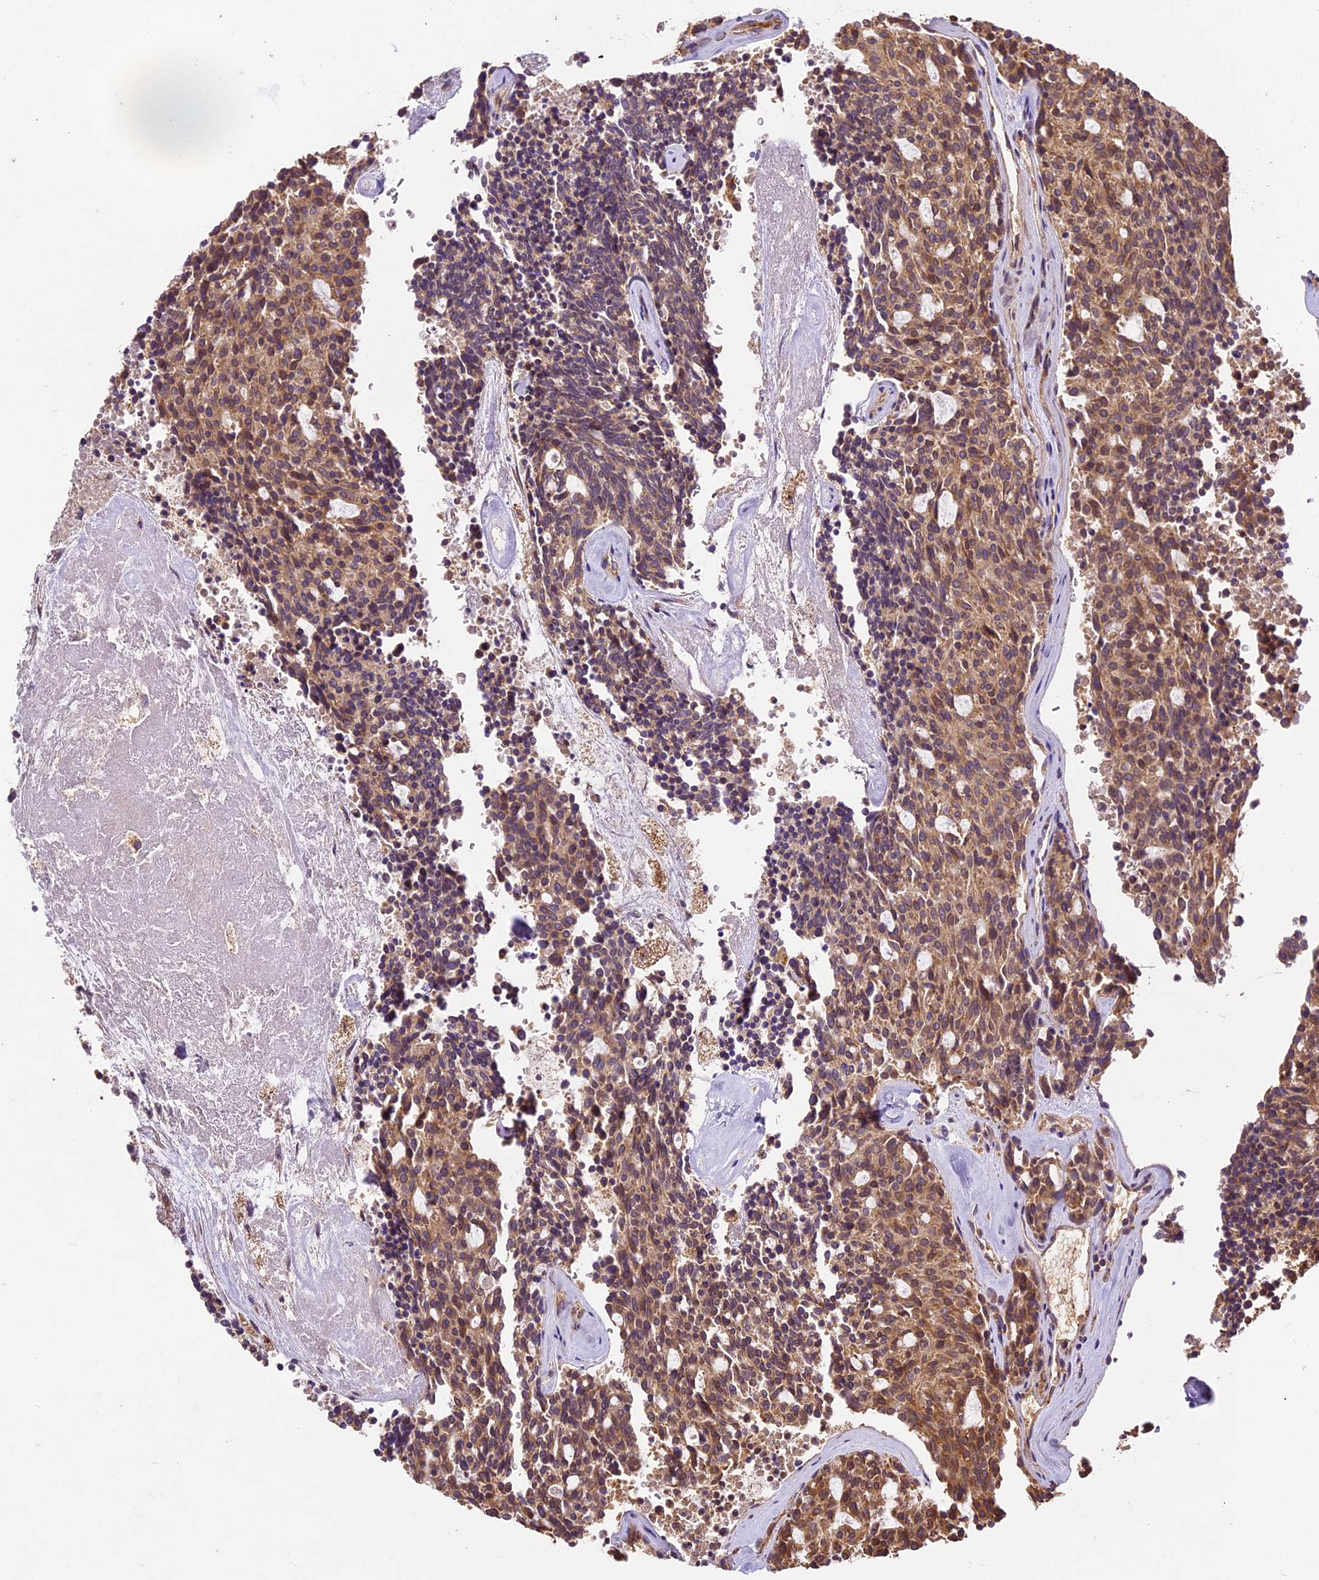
{"staining": {"intensity": "moderate", "quantity": ">75%", "location": "cytoplasmic/membranous"}, "tissue": "carcinoid", "cell_type": "Tumor cells", "image_type": "cancer", "snomed": [{"axis": "morphology", "description": "Carcinoid, malignant, NOS"}, {"axis": "topography", "description": "Pancreas"}], "caption": "Carcinoid stained with a protein marker reveals moderate staining in tumor cells.", "gene": "BRAP", "patient": {"sex": "female", "age": 54}}